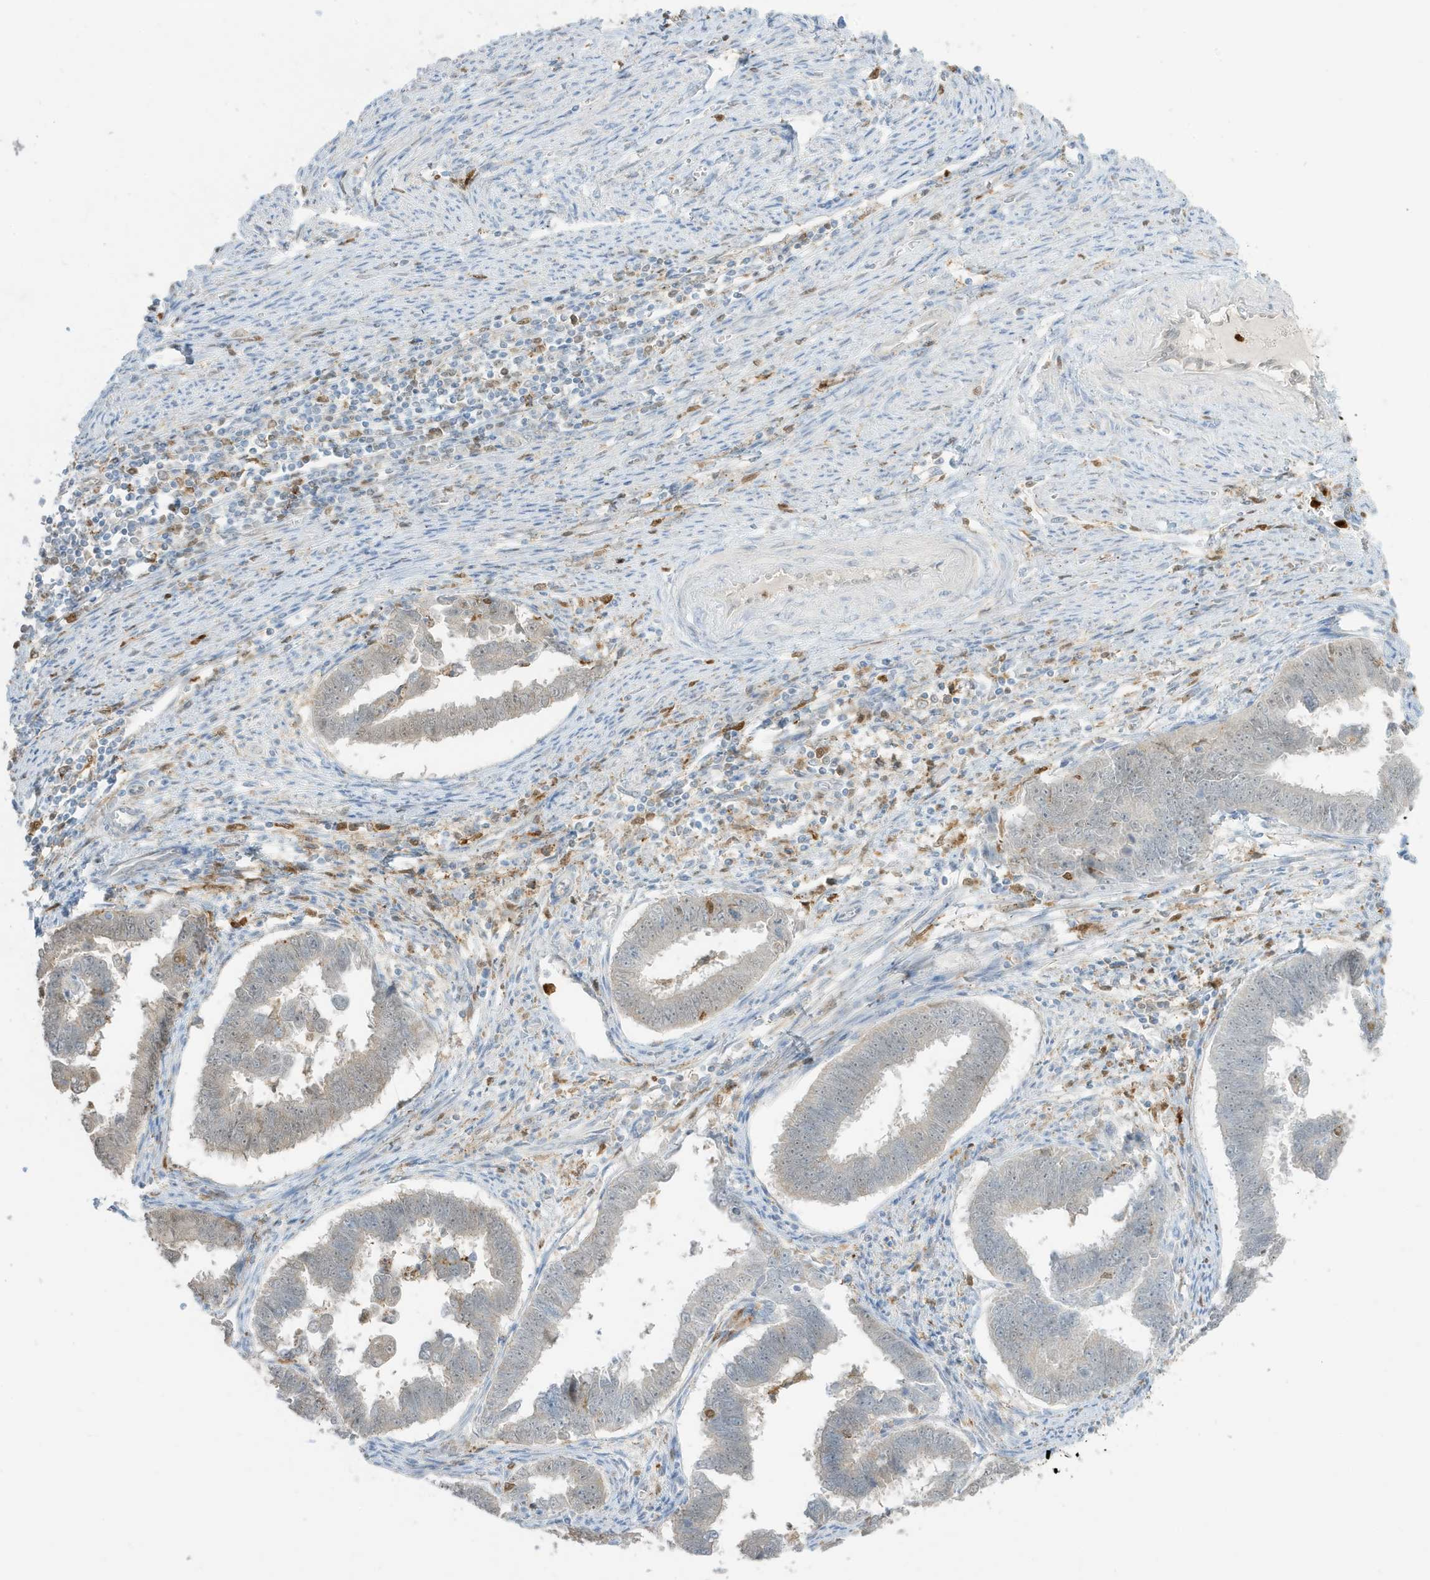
{"staining": {"intensity": "negative", "quantity": "none", "location": "none"}, "tissue": "endometrial cancer", "cell_type": "Tumor cells", "image_type": "cancer", "snomed": [{"axis": "morphology", "description": "Adenocarcinoma, NOS"}, {"axis": "topography", "description": "Endometrium"}], "caption": "High magnification brightfield microscopy of endometrial cancer stained with DAB (brown) and counterstained with hematoxylin (blue): tumor cells show no significant expression.", "gene": "GCA", "patient": {"sex": "female", "age": 75}}